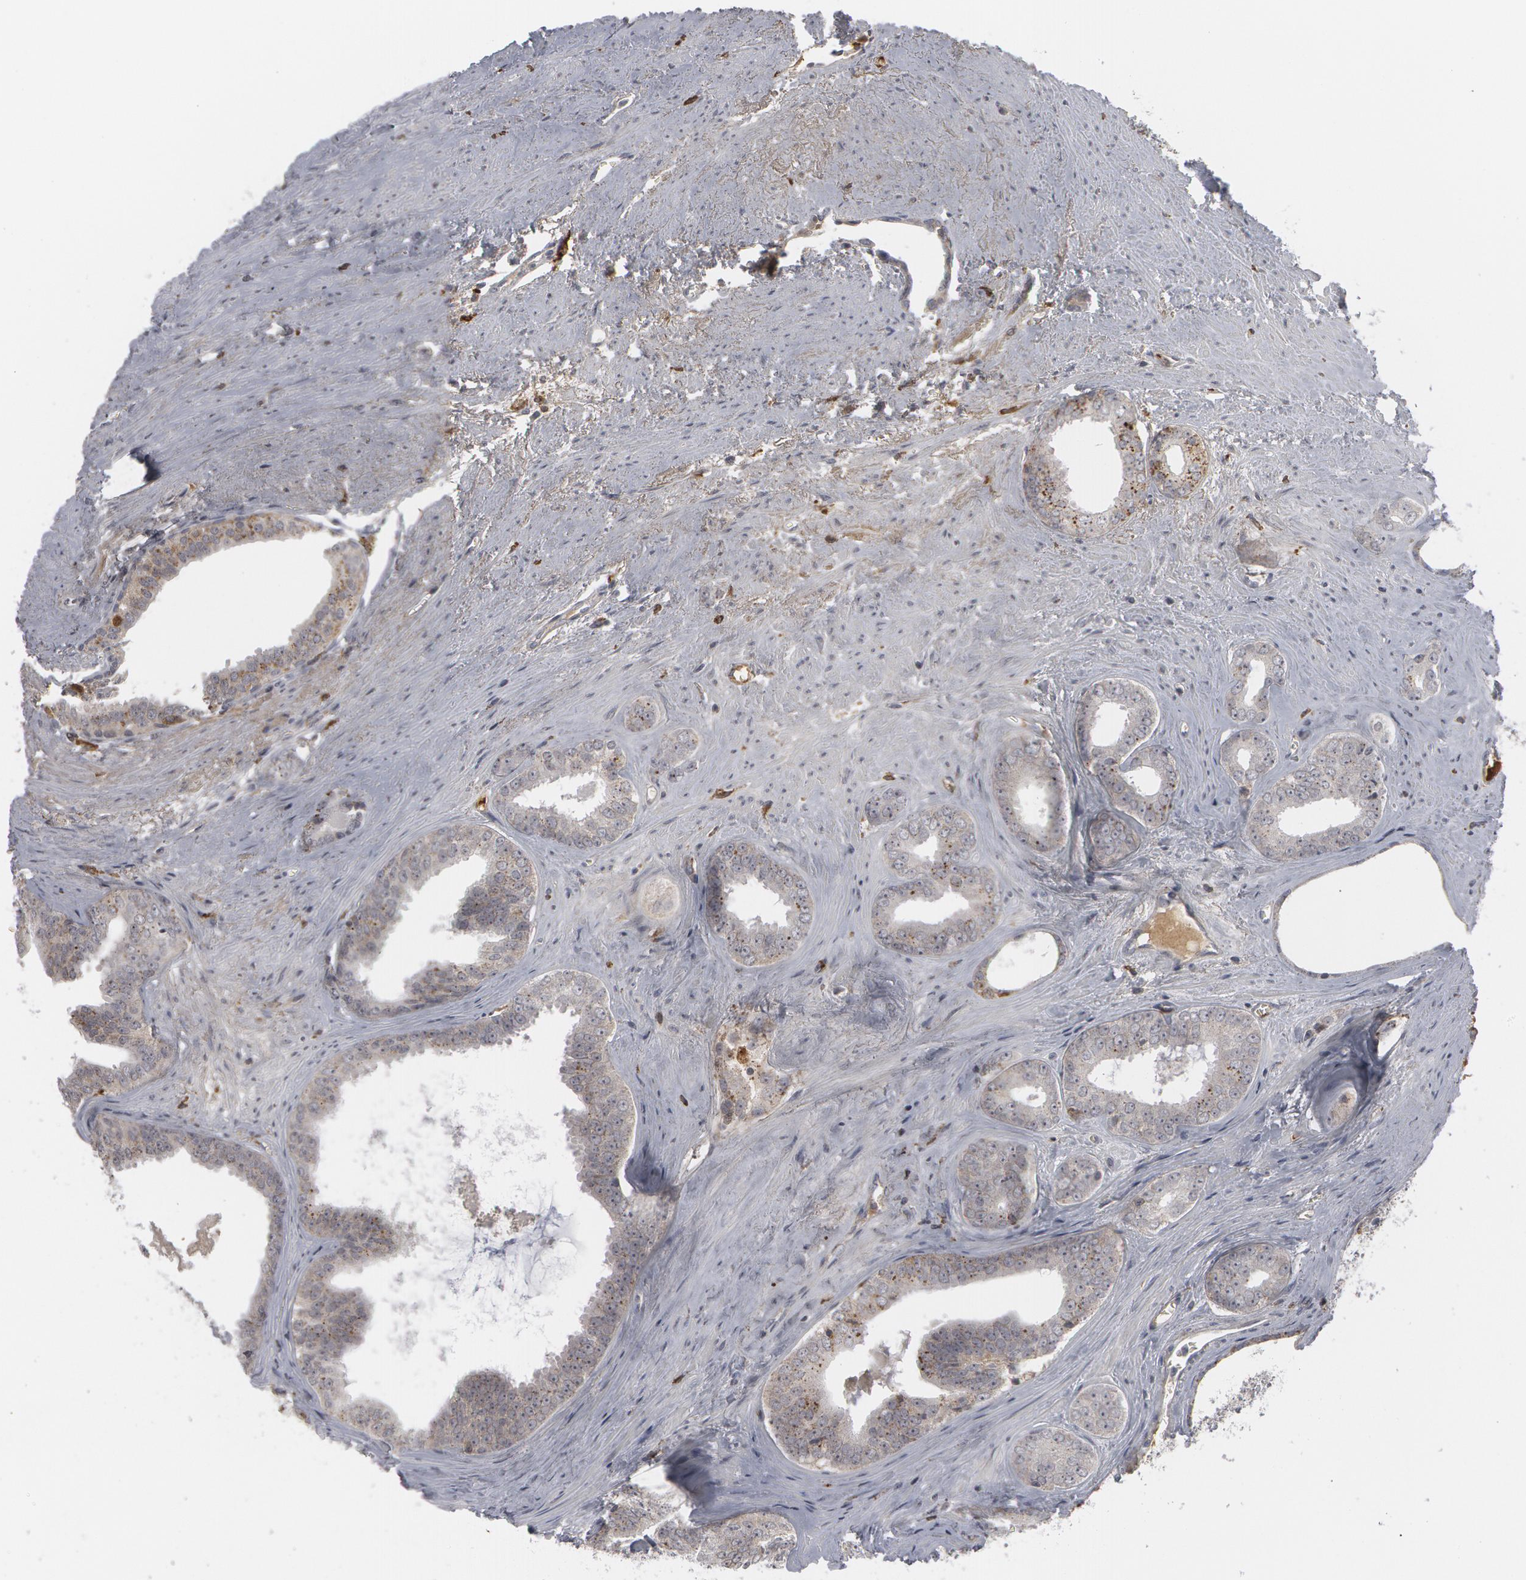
{"staining": {"intensity": "weak", "quantity": ">75%", "location": "cytoplasmic/membranous"}, "tissue": "prostate cancer", "cell_type": "Tumor cells", "image_type": "cancer", "snomed": [{"axis": "morphology", "description": "Adenocarcinoma, Medium grade"}, {"axis": "topography", "description": "Prostate"}], "caption": "Prostate cancer stained with a protein marker exhibits weak staining in tumor cells.", "gene": "C1QC", "patient": {"sex": "male", "age": 79}}